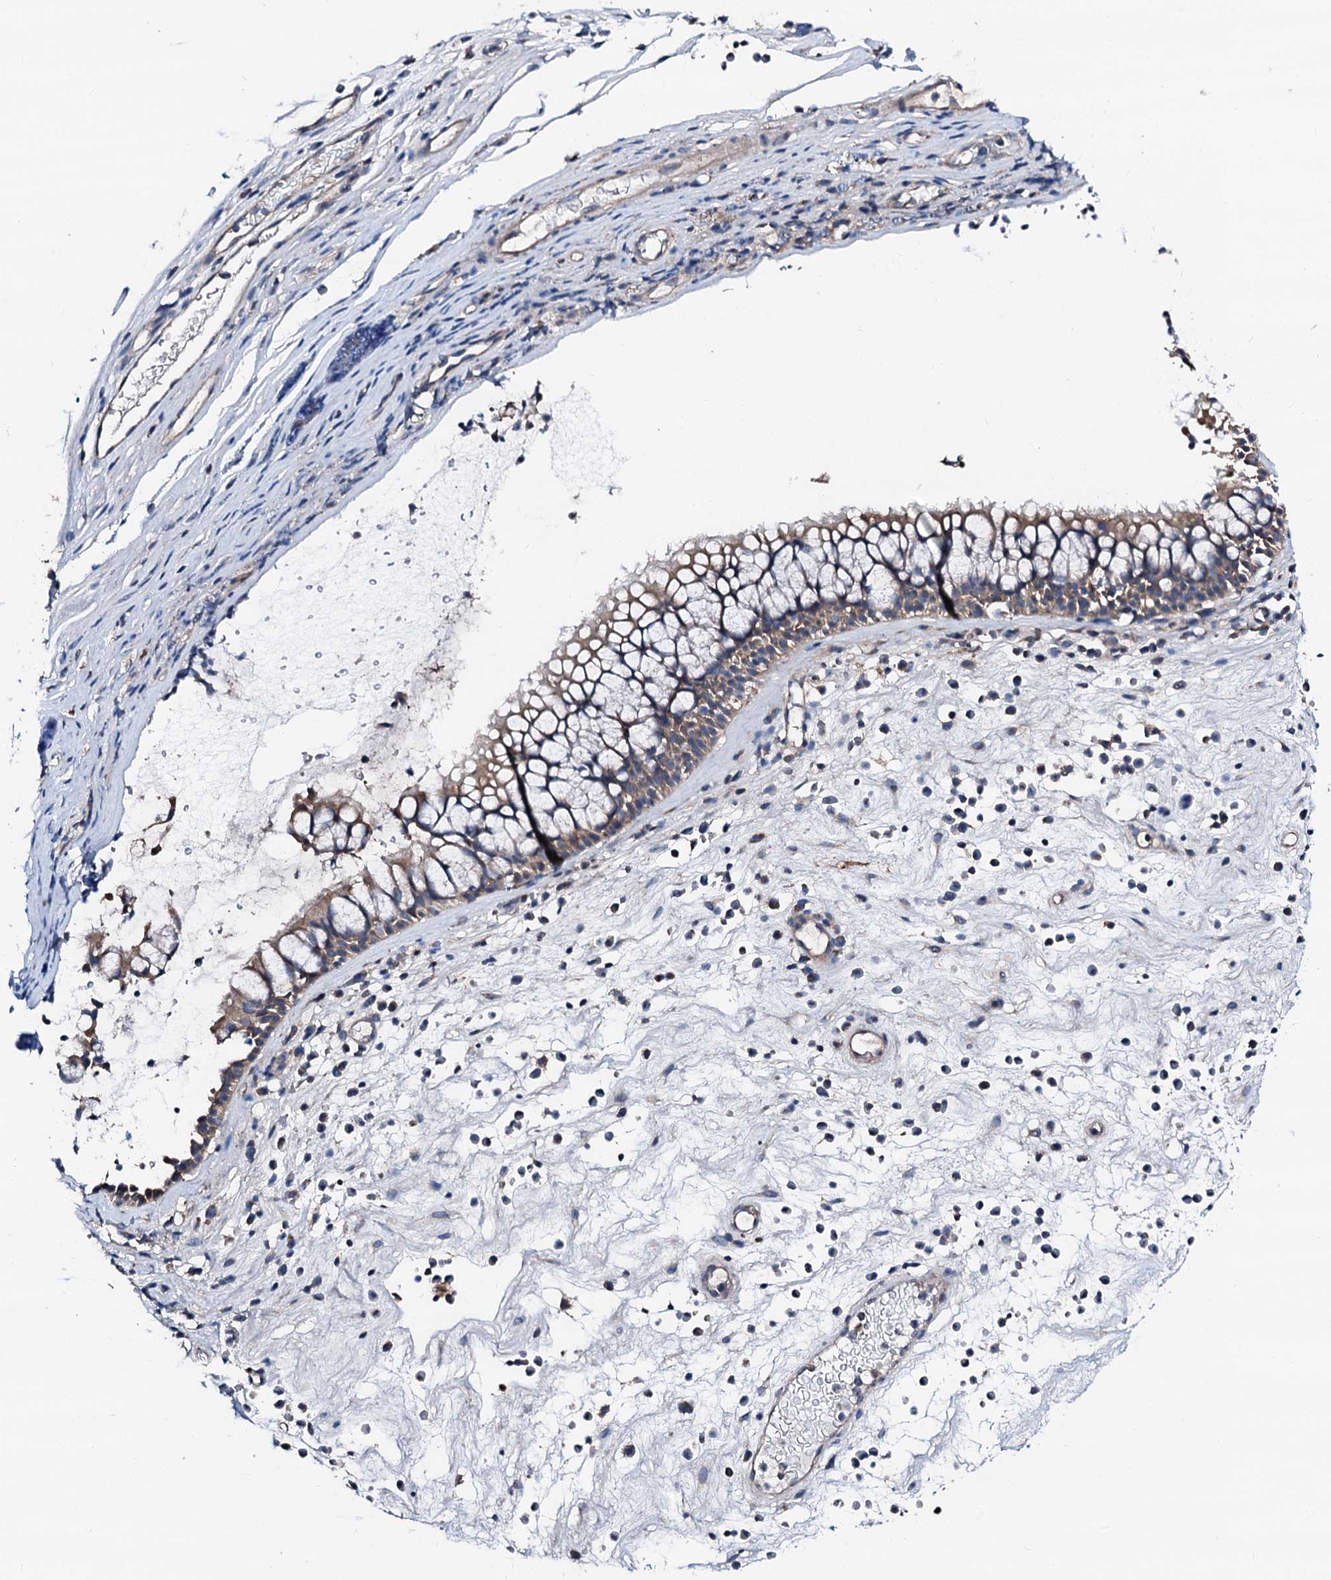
{"staining": {"intensity": "weak", "quantity": ">75%", "location": "cytoplasmic/membranous"}, "tissue": "nasopharynx", "cell_type": "Respiratory epithelial cells", "image_type": "normal", "snomed": [{"axis": "morphology", "description": "Normal tissue, NOS"}, {"axis": "morphology", "description": "Inflammation, NOS"}, {"axis": "morphology", "description": "Malignant melanoma, Metastatic site"}, {"axis": "topography", "description": "Nasopharynx"}], "caption": "A brown stain labels weak cytoplasmic/membranous expression of a protein in respiratory epithelial cells of benign human nasopharynx. The protein is shown in brown color, while the nuclei are stained blue.", "gene": "TRAFD1", "patient": {"sex": "male", "age": 70}}